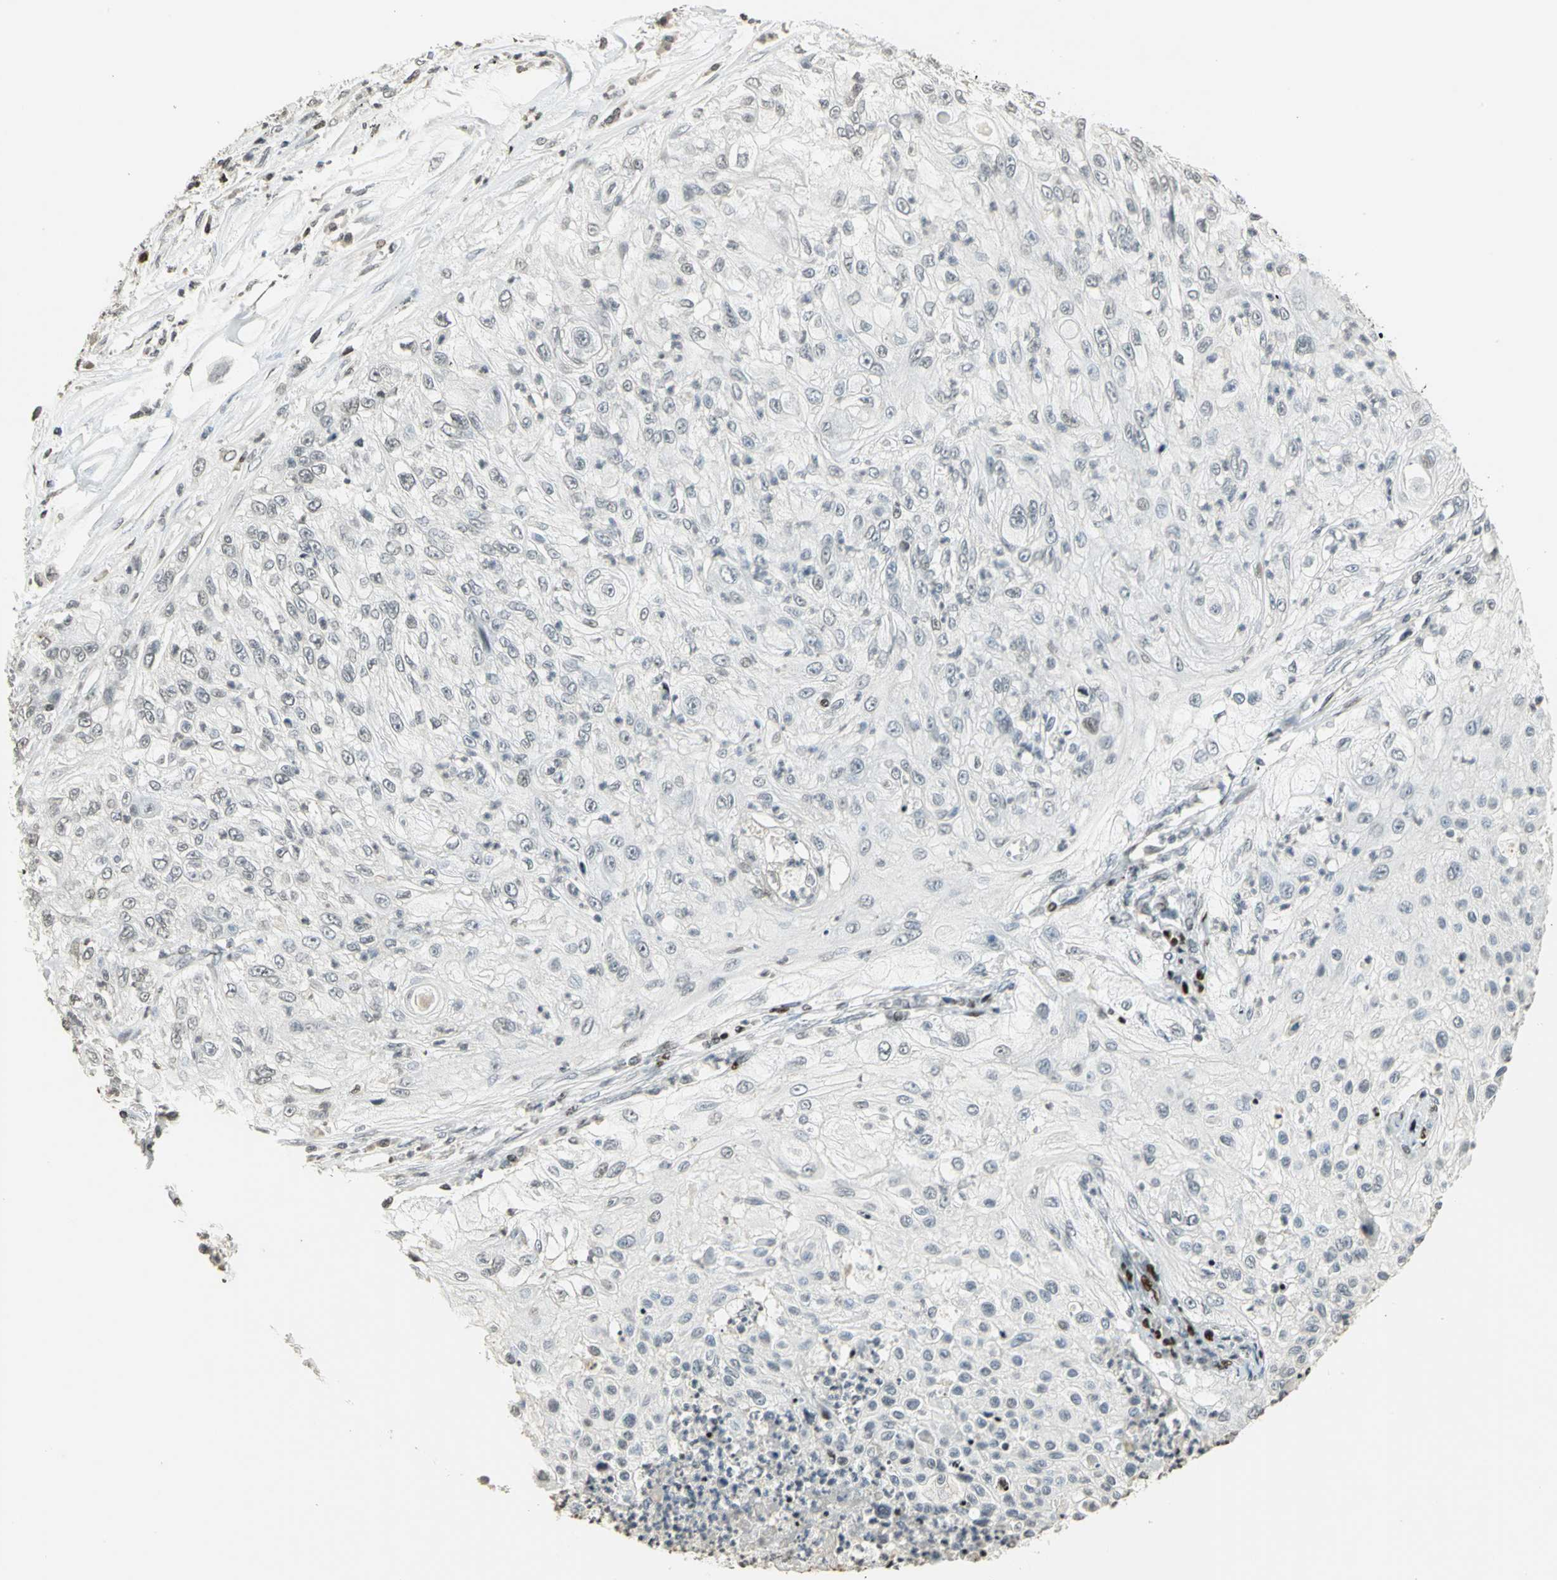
{"staining": {"intensity": "weak", "quantity": "<25%", "location": "nuclear"}, "tissue": "lung cancer", "cell_type": "Tumor cells", "image_type": "cancer", "snomed": [{"axis": "morphology", "description": "Inflammation, NOS"}, {"axis": "morphology", "description": "Squamous cell carcinoma, NOS"}, {"axis": "topography", "description": "Lymph node"}, {"axis": "topography", "description": "Soft tissue"}, {"axis": "topography", "description": "Lung"}], "caption": "Lung cancer (squamous cell carcinoma) stained for a protein using immunohistochemistry (IHC) demonstrates no expression tumor cells.", "gene": "KDM1A", "patient": {"sex": "male", "age": 66}}